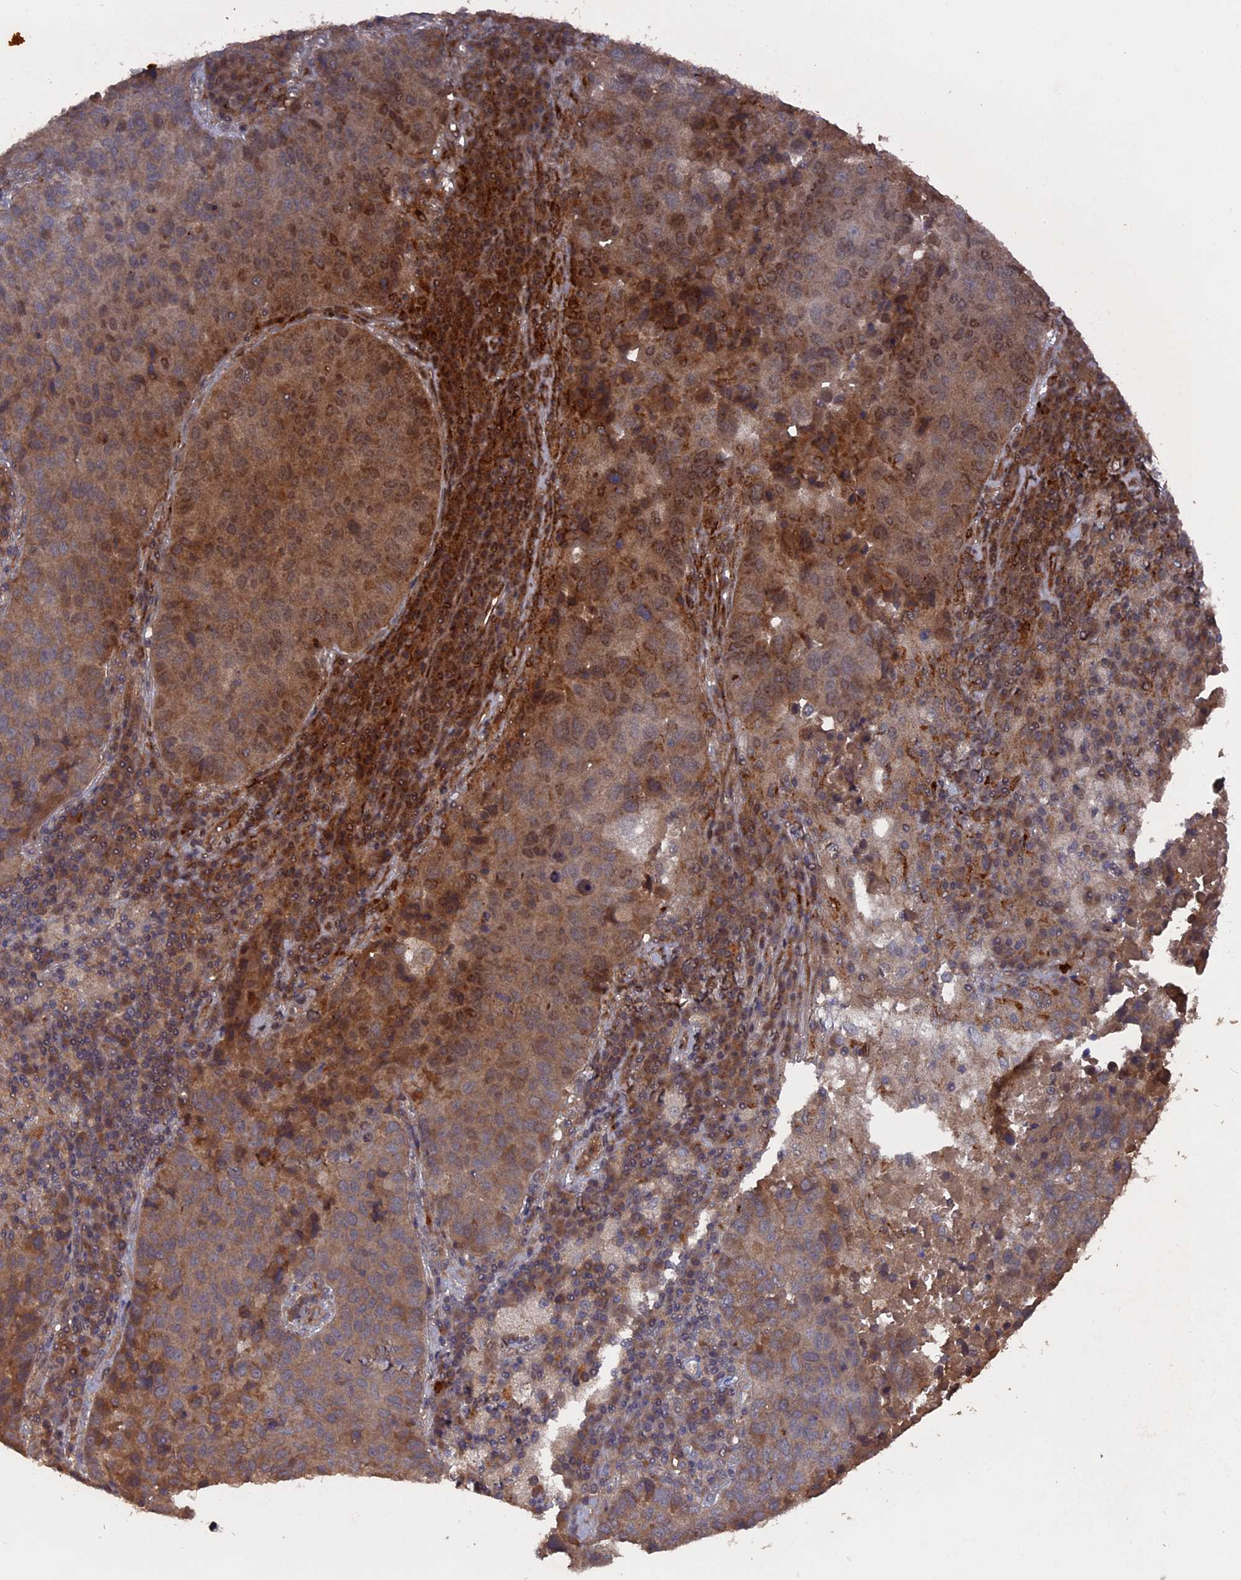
{"staining": {"intensity": "moderate", "quantity": "25%-75%", "location": "cytoplasmic/membranous"}, "tissue": "lung cancer", "cell_type": "Tumor cells", "image_type": "cancer", "snomed": [{"axis": "morphology", "description": "Squamous cell carcinoma, NOS"}, {"axis": "topography", "description": "Lung"}], "caption": "Brown immunohistochemical staining in squamous cell carcinoma (lung) demonstrates moderate cytoplasmic/membranous positivity in about 25%-75% of tumor cells.", "gene": "TELO2", "patient": {"sex": "male", "age": 73}}